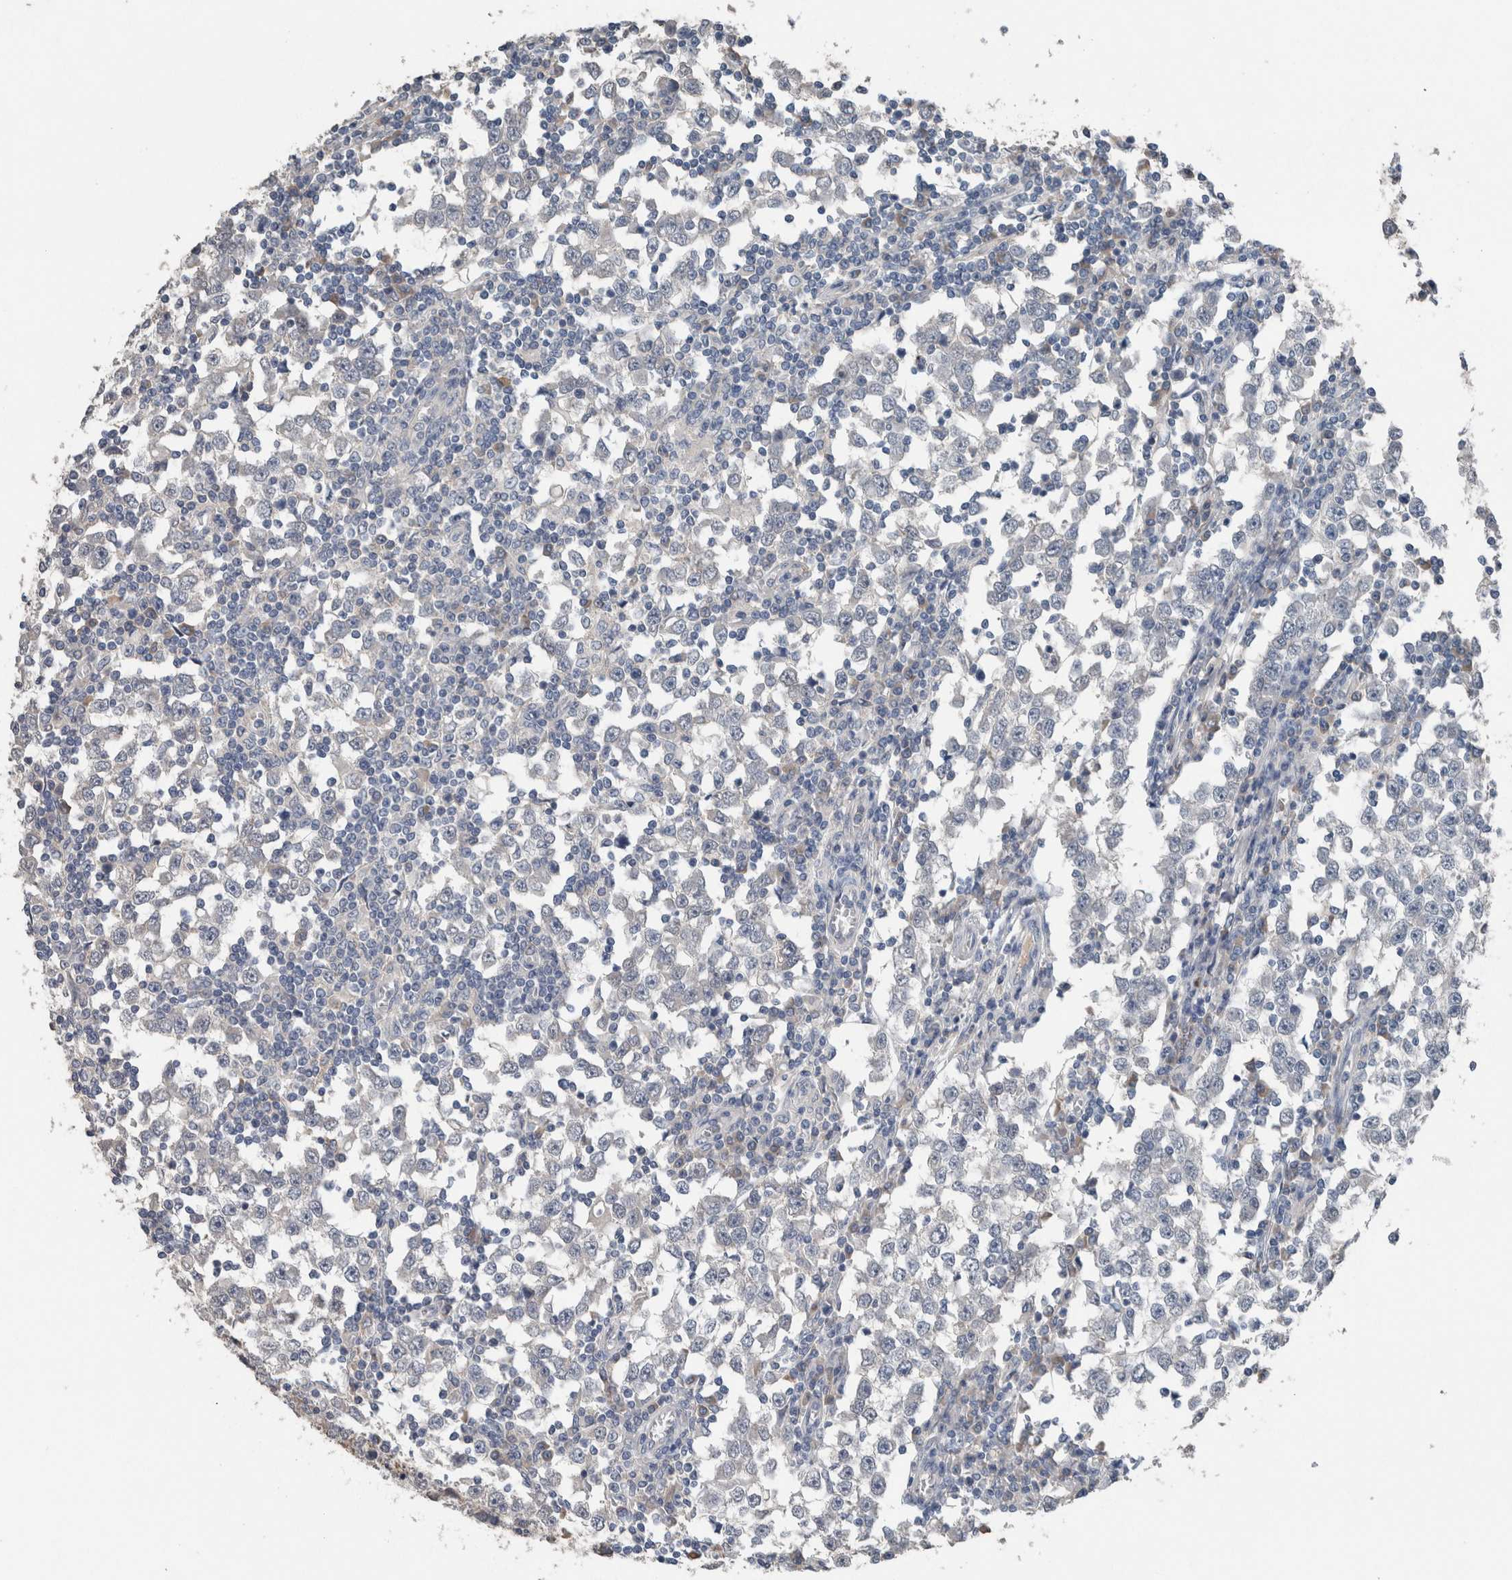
{"staining": {"intensity": "negative", "quantity": "none", "location": "none"}, "tissue": "testis cancer", "cell_type": "Tumor cells", "image_type": "cancer", "snomed": [{"axis": "morphology", "description": "Seminoma, NOS"}, {"axis": "topography", "description": "Testis"}], "caption": "Testis cancer (seminoma) was stained to show a protein in brown. There is no significant expression in tumor cells.", "gene": "CRNN", "patient": {"sex": "male", "age": 65}}